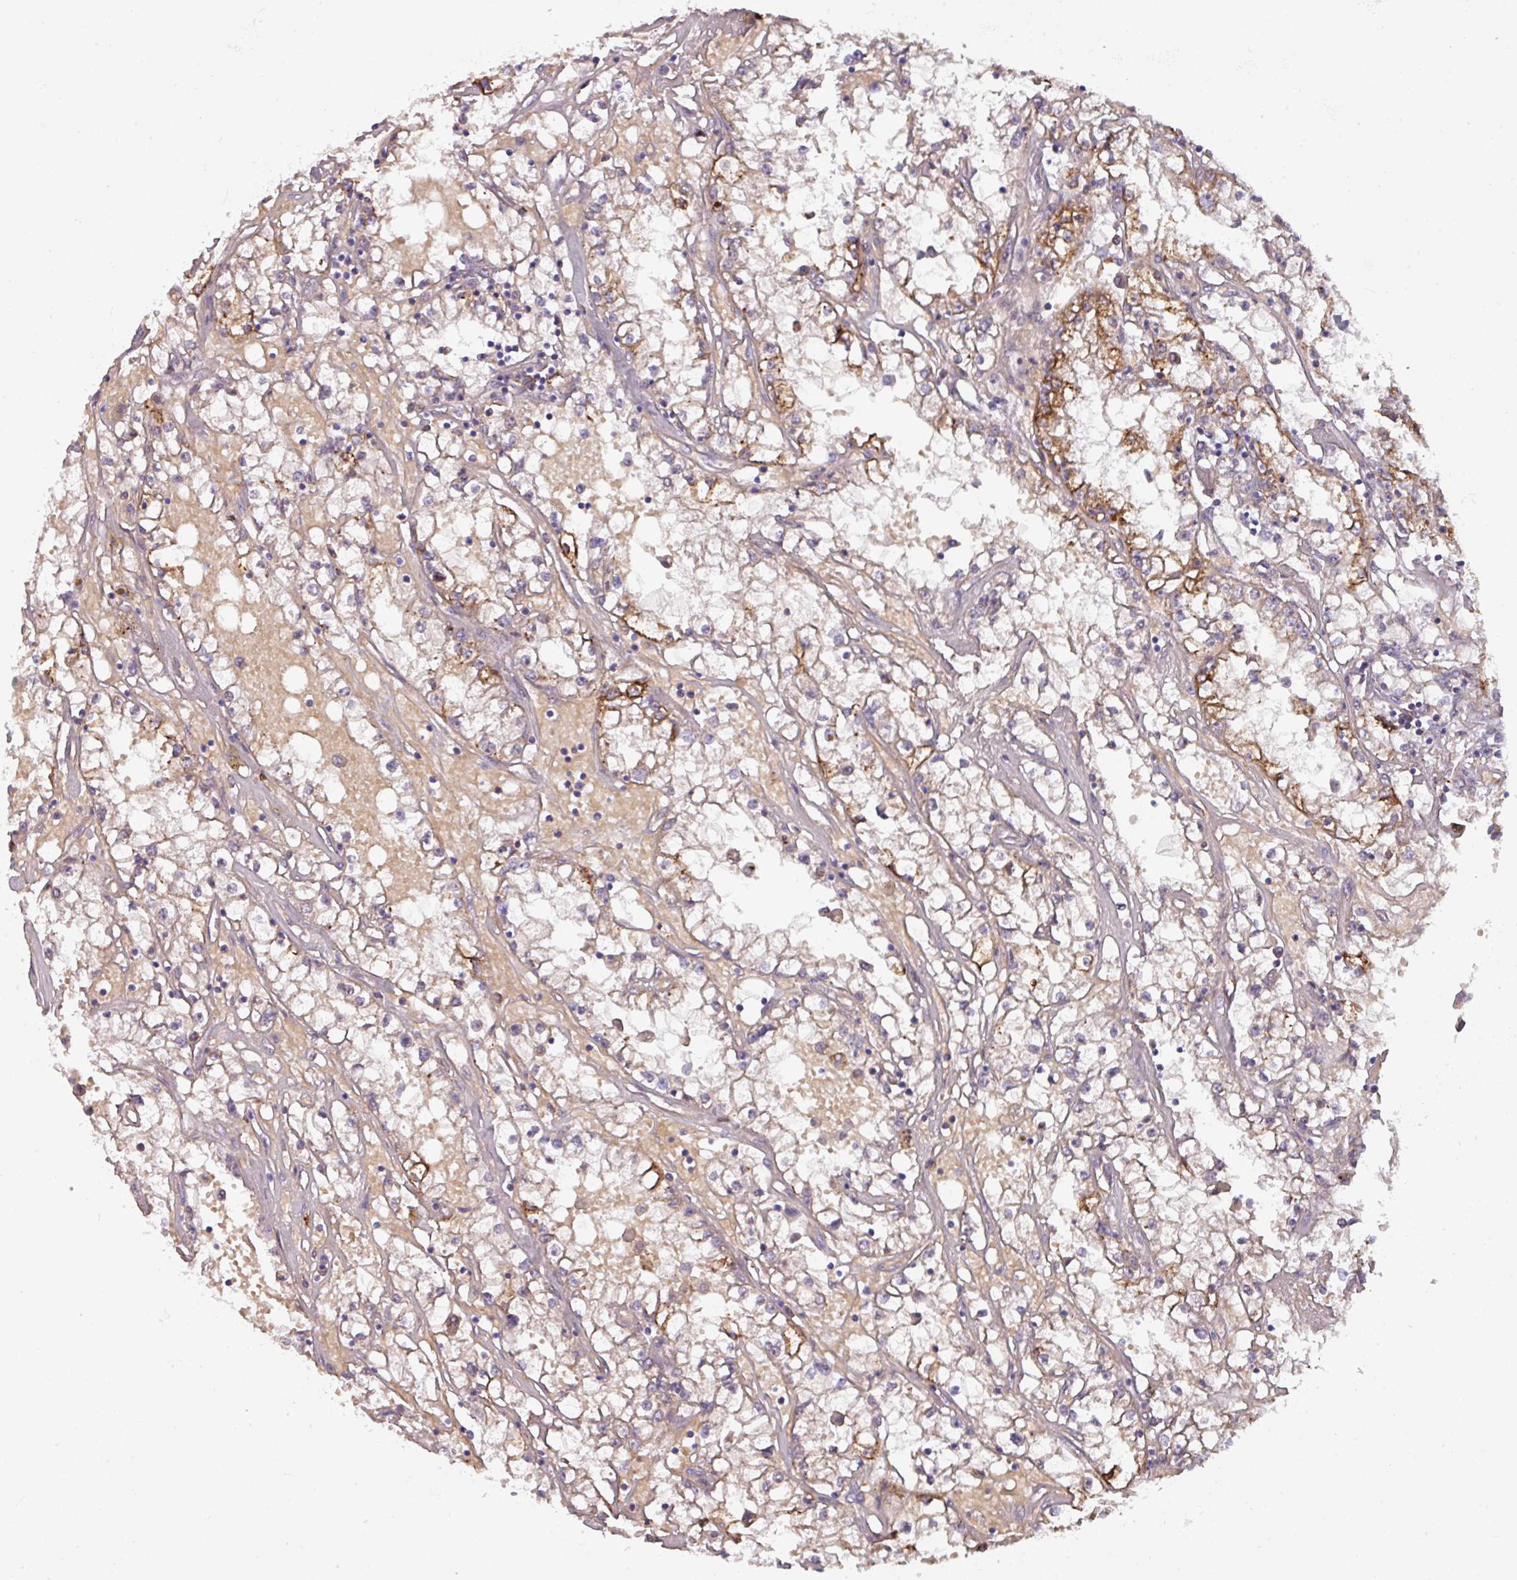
{"staining": {"intensity": "moderate", "quantity": ">75%", "location": "cytoplasmic/membranous"}, "tissue": "renal cancer", "cell_type": "Tumor cells", "image_type": "cancer", "snomed": [{"axis": "morphology", "description": "Adenocarcinoma, NOS"}, {"axis": "topography", "description": "Kidney"}], "caption": "Human renal cancer stained with a brown dye exhibits moderate cytoplasmic/membranous positive positivity in approximately >75% of tumor cells.", "gene": "BUD23", "patient": {"sex": "male", "age": 56}}